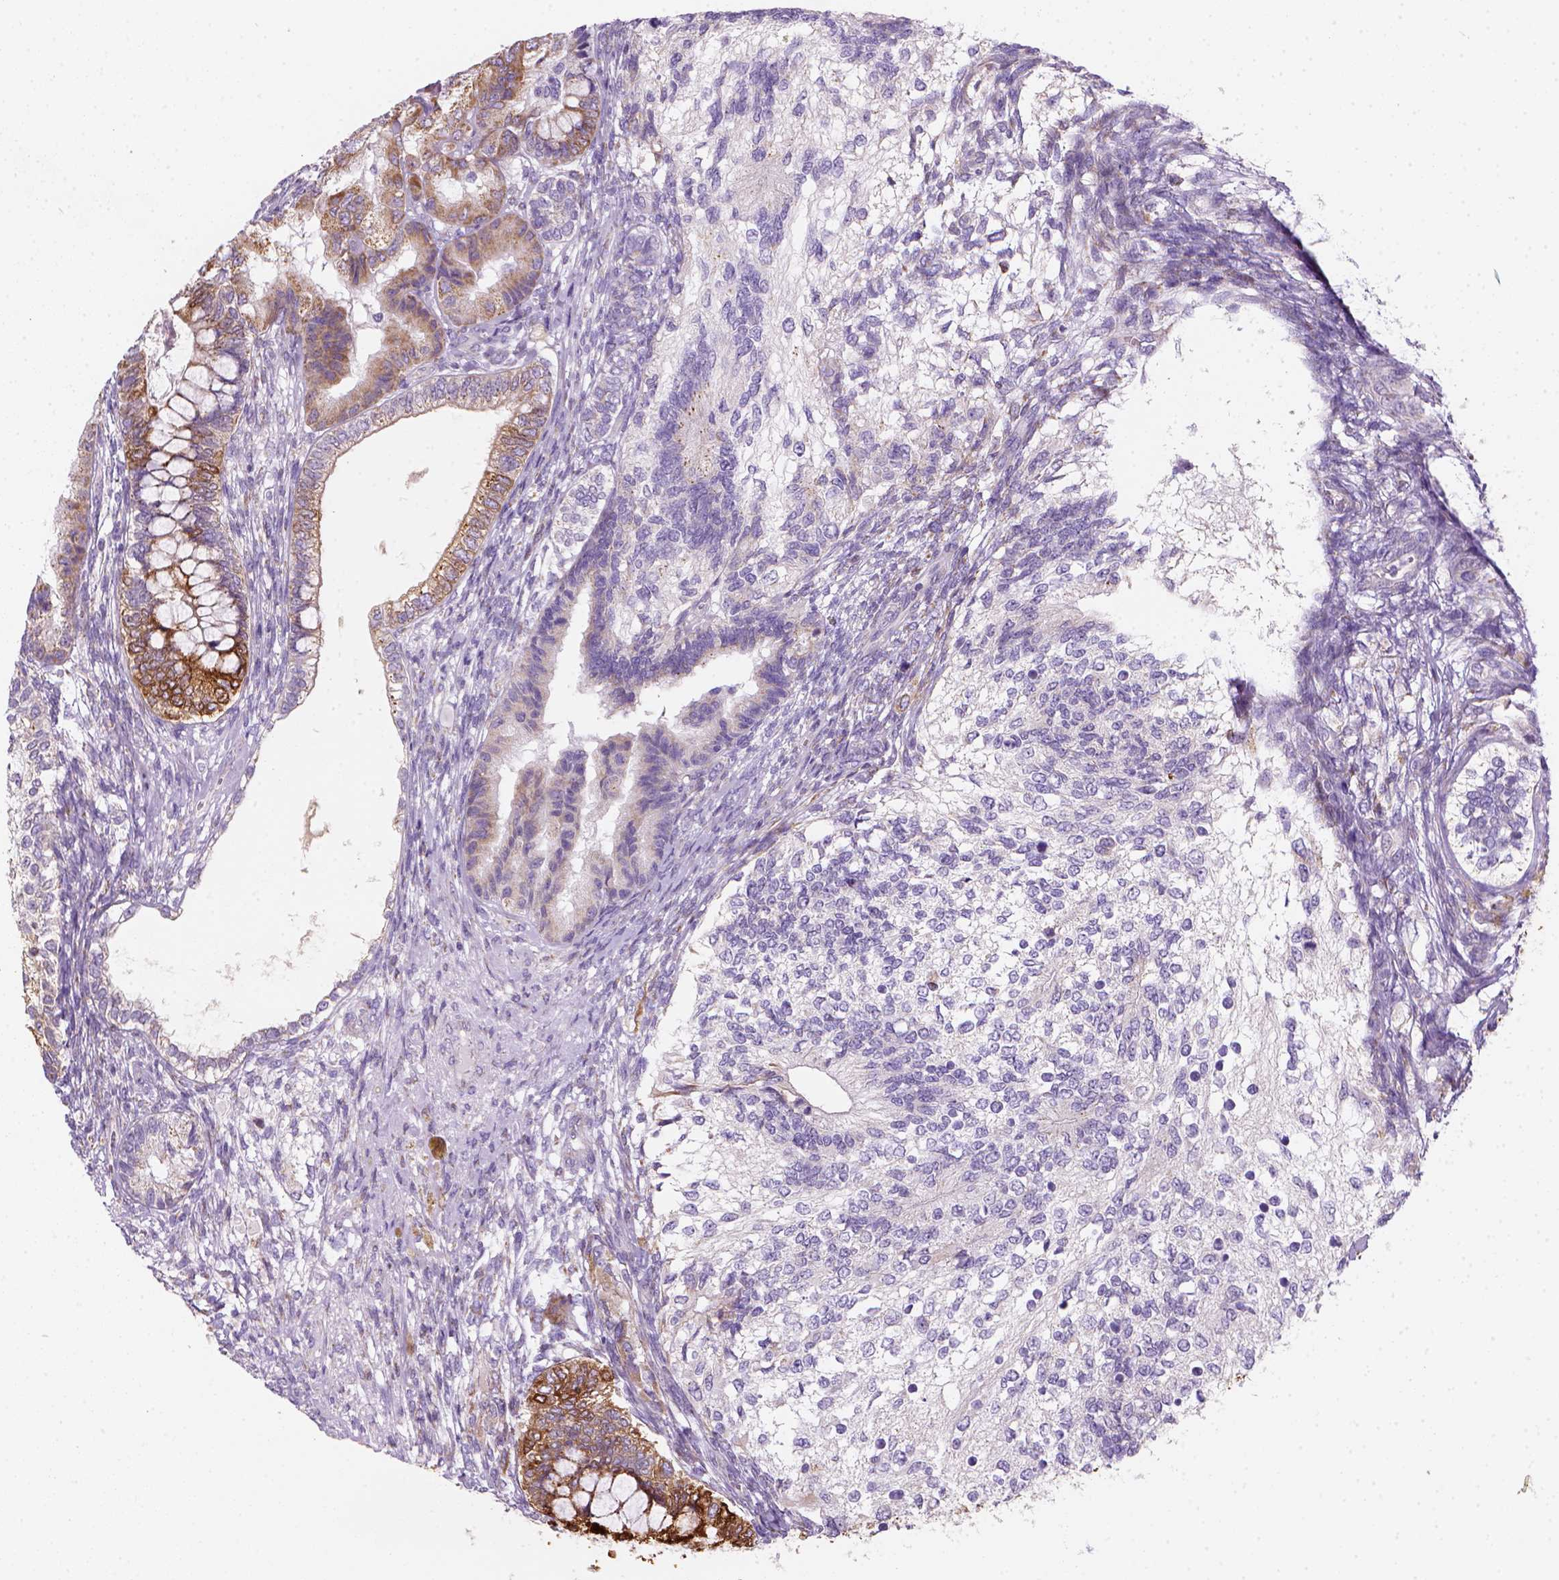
{"staining": {"intensity": "moderate", "quantity": "<25%", "location": "cytoplasmic/membranous"}, "tissue": "testis cancer", "cell_type": "Tumor cells", "image_type": "cancer", "snomed": [{"axis": "morphology", "description": "Seminoma, NOS"}, {"axis": "morphology", "description": "Carcinoma, Embryonal, NOS"}, {"axis": "topography", "description": "Testis"}], "caption": "DAB (3,3'-diaminobenzidine) immunohistochemical staining of human testis cancer (seminoma) shows moderate cytoplasmic/membranous protein positivity in approximately <25% of tumor cells.", "gene": "CES2", "patient": {"sex": "male", "age": 41}}